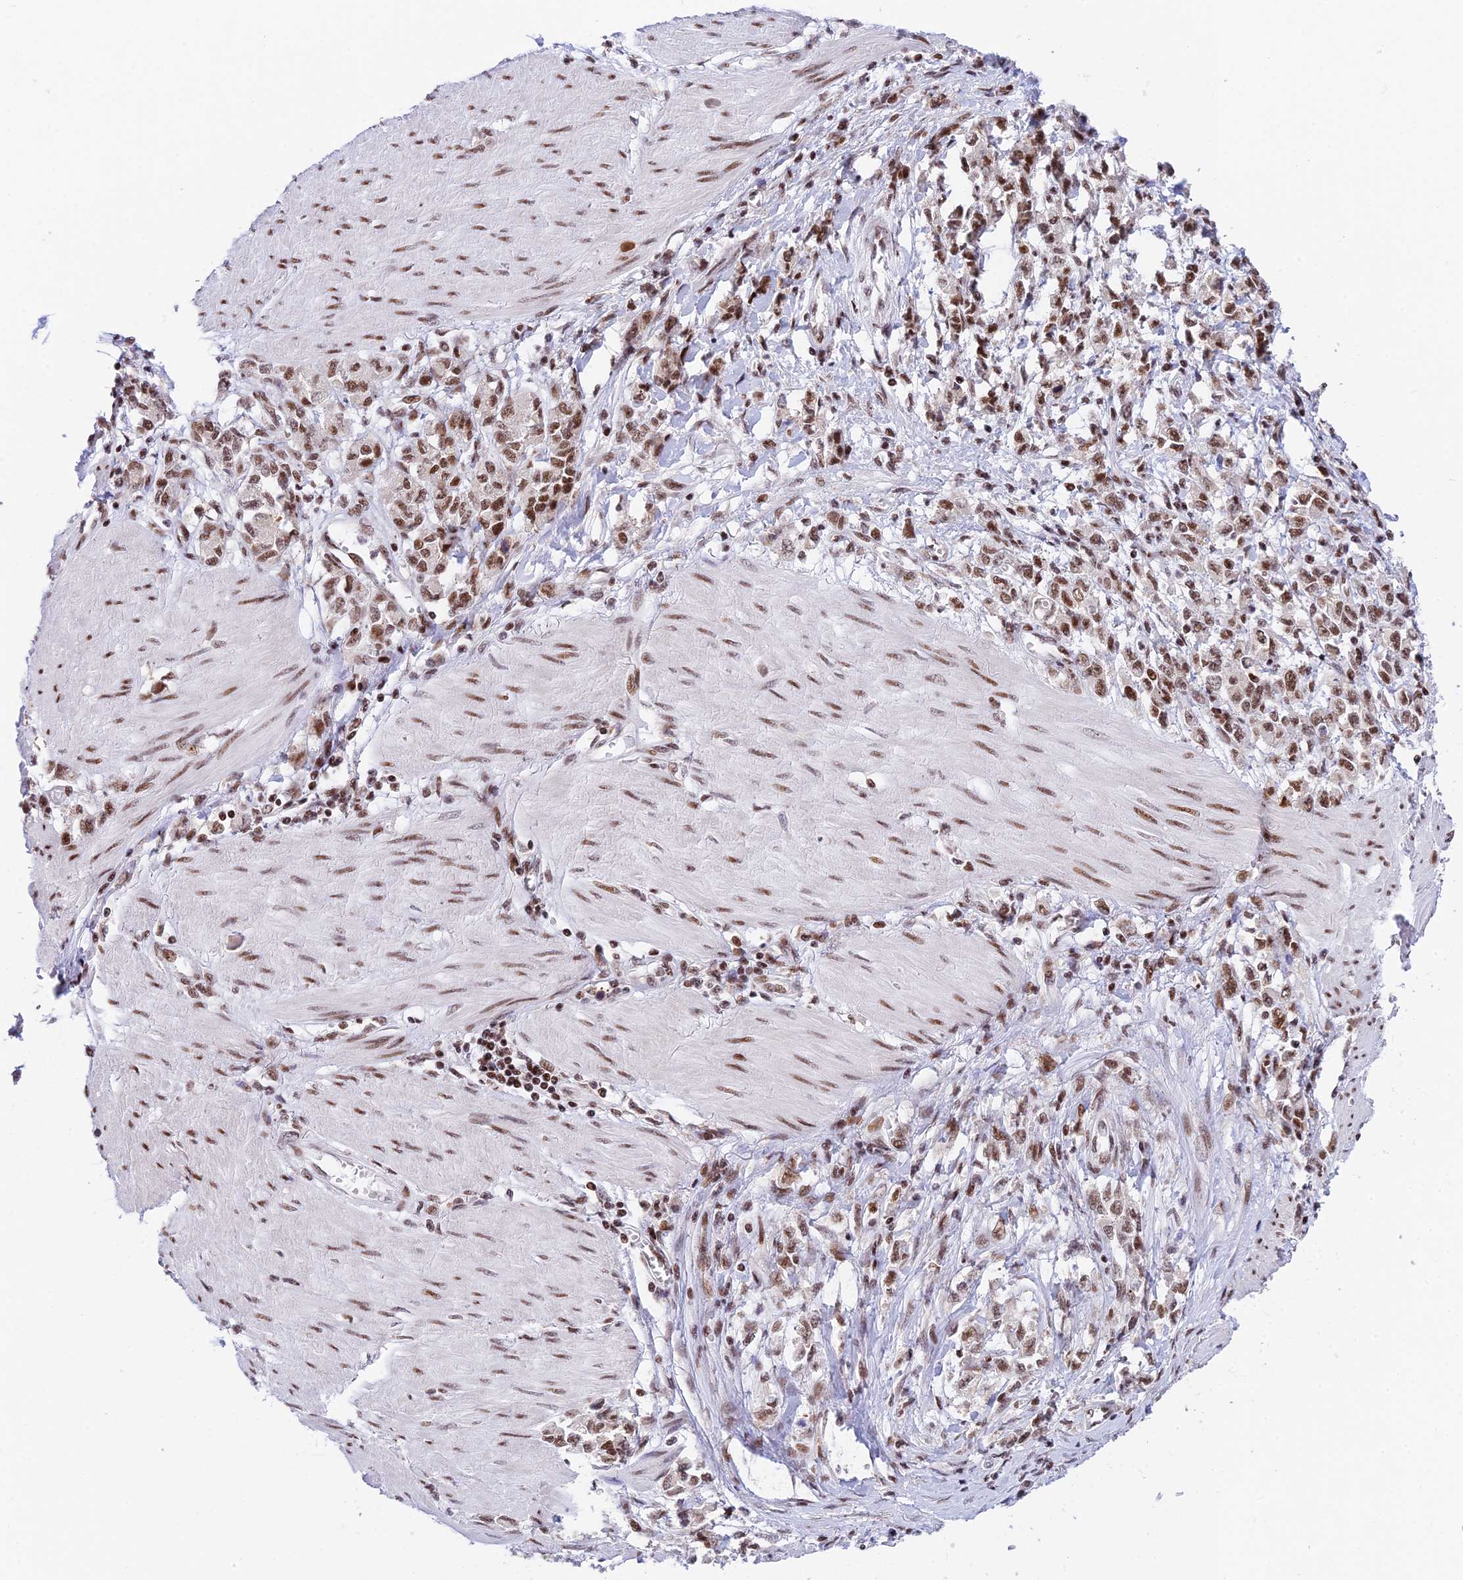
{"staining": {"intensity": "moderate", "quantity": ">75%", "location": "nuclear"}, "tissue": "stomach cancer", "cell_type": "Tumor cells", "image_type": "cancer", "snomed": [{"axis": "morphology", "description": "Adenocarcinoma, NOS"}, {"axis": "topography", "description": "Stomach"}], "caption": "A high-resolution image shows IHC staining of stomach cancer, which shows moderate nuclear staining in approximately >75% of tumor cells. Using DAB (3,3'-diaminobenzidine) (brown) and hematoxylin (blue) stains, captured at high magnification using brightfield microscopy.", "gene": "USP22", "patient": {"sex": "female", "age": 76}}